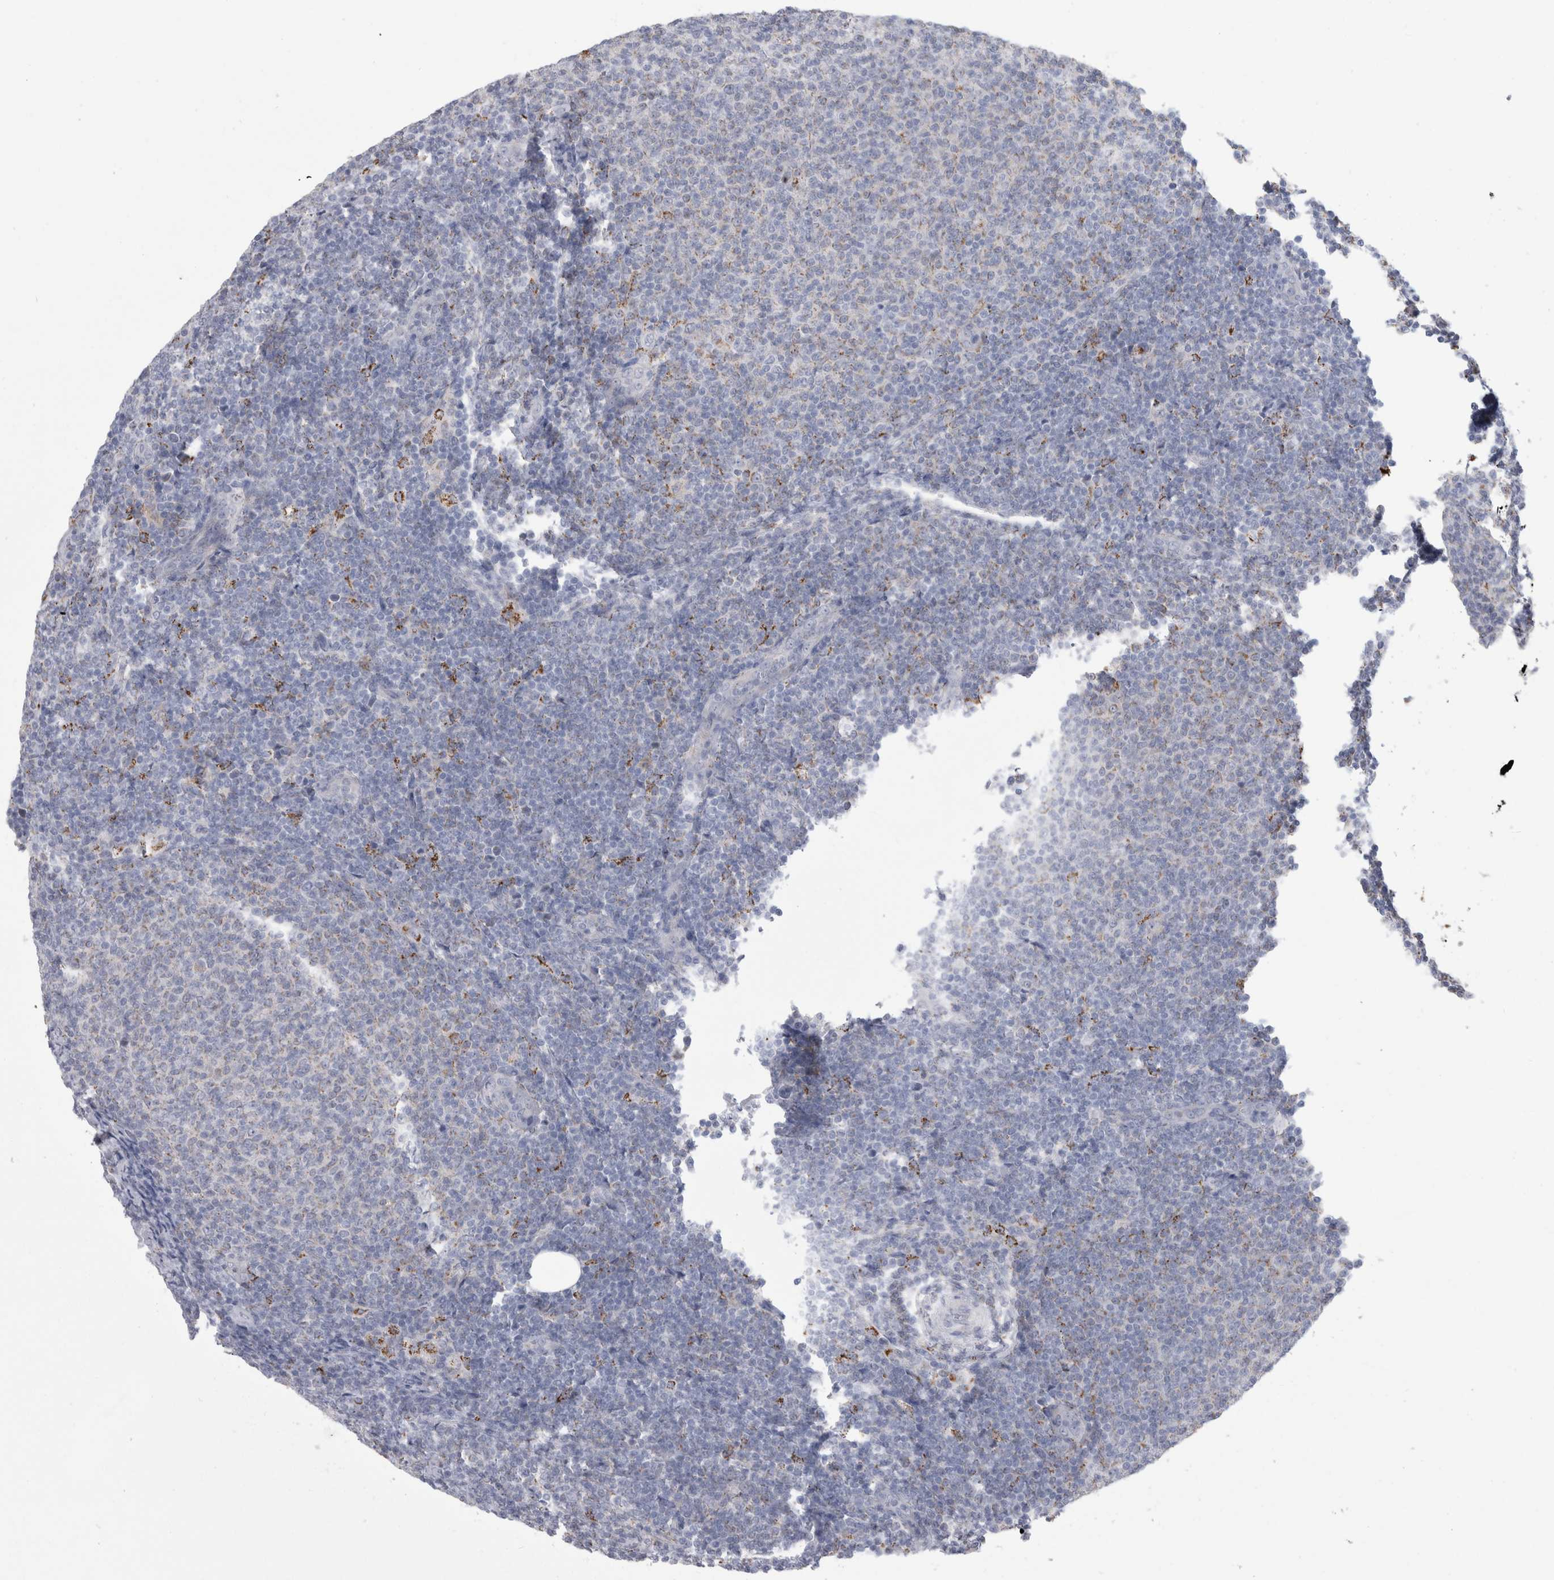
{"staining": {"intensity": "weak", "quantity": "<25%", "location": "cytoplasmic/membranous"}, "tissue": "lymphoma", "cell_type": "Tumor cells", "image_type": "cancer", "snomed": [{"axis": "morphology", "description": "Malignant lymphoma, non-Hodgkin's type, Low grade"}, {"axis": "topography", "description": "Lymph node"}], "caption": "Image shows no significant protein expression in tumor cells of lymphoma.", "gene": "GATM", "patient": {"sex": "male", "age": 66}}